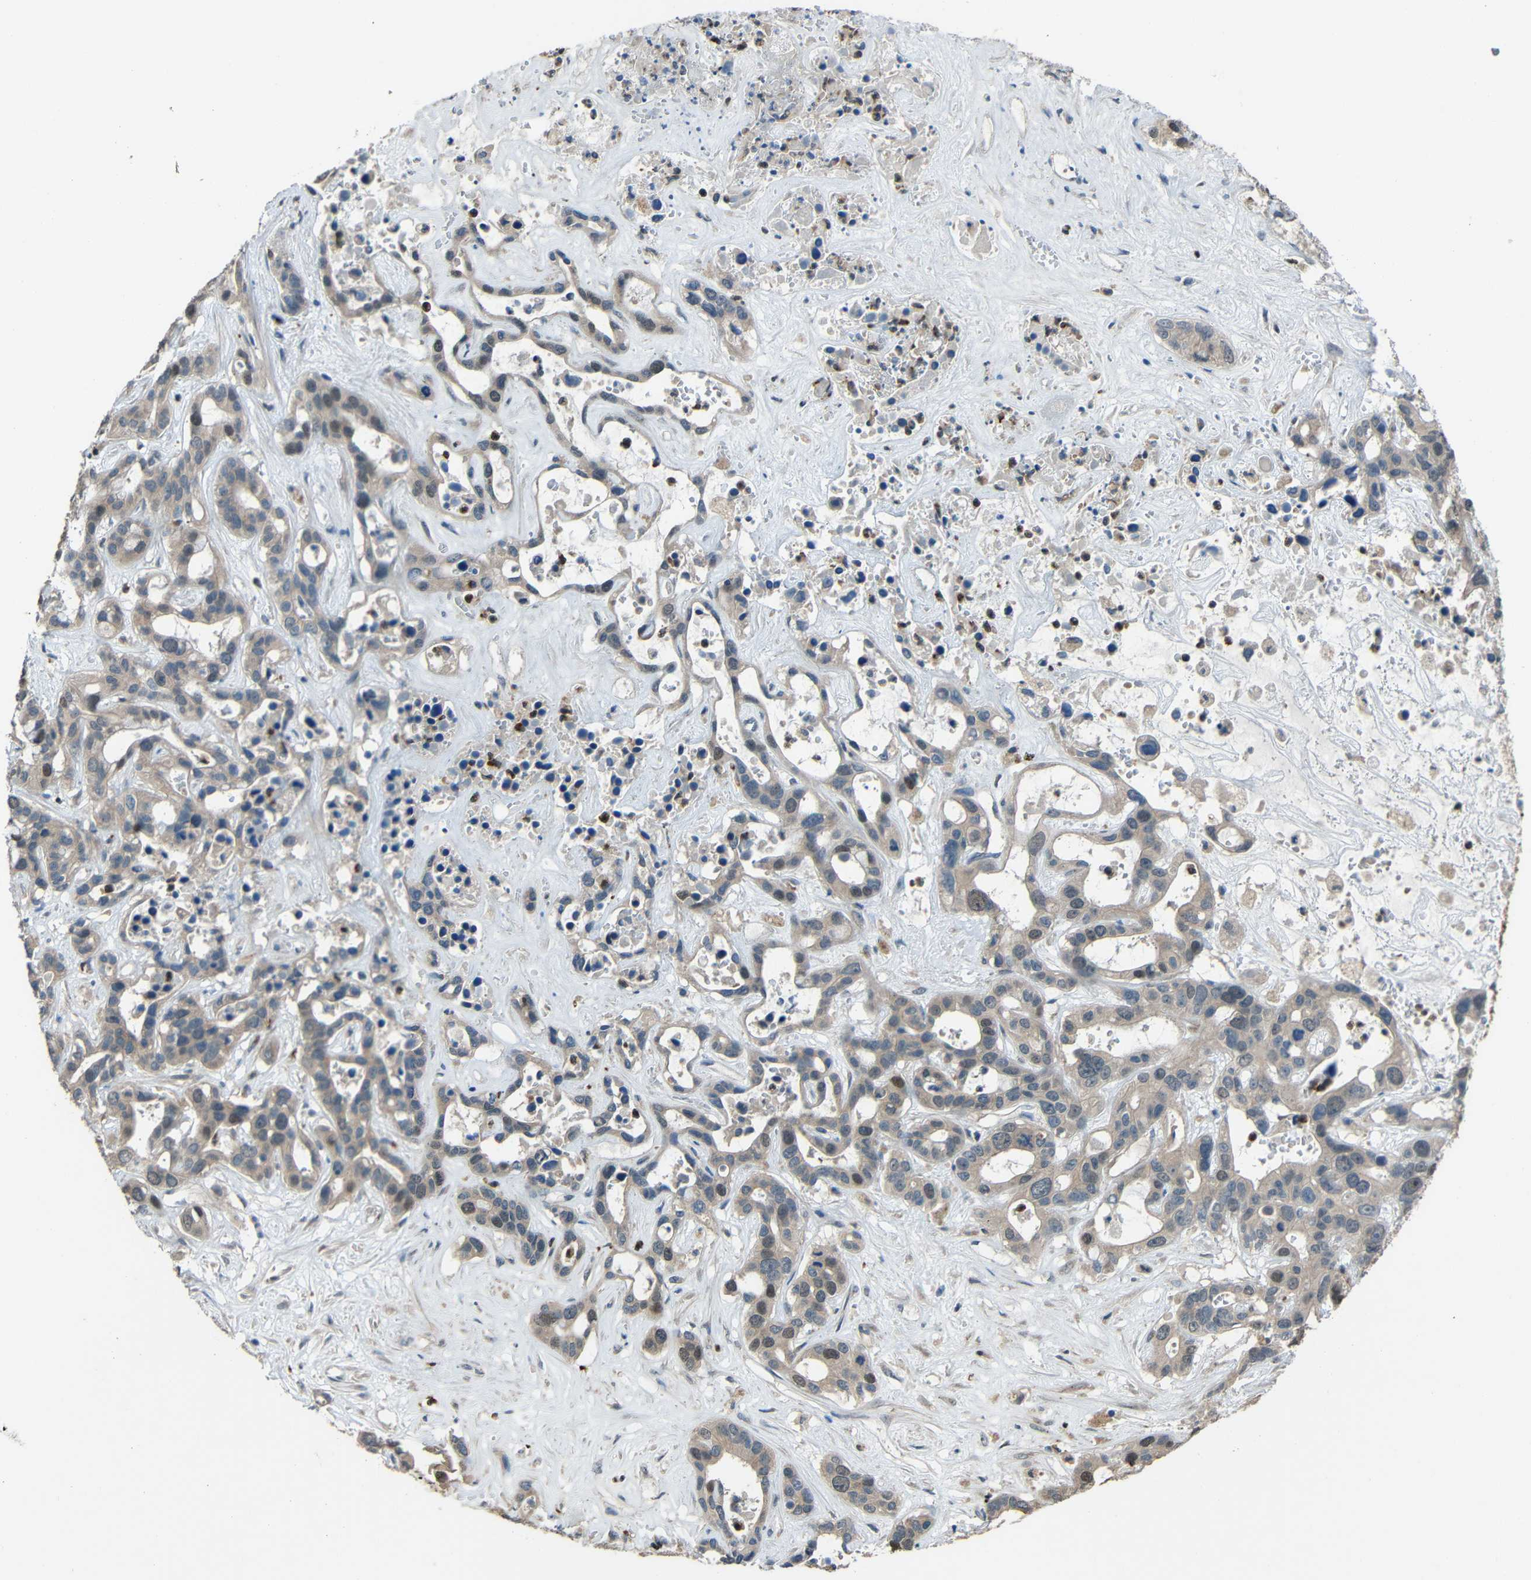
{"staining": {"intensity": "weak", "quantity": ">75%", "location": "cytoplasmic/membranous"}, "tissue": "liver cancer", "cell_type": "Tumor cells", "image_type": "cancer", "snomed": [{"axis": "morphology", "description": "Cholangiocarcinoma"}, {"axis": "topography", "description": "Liver"}], "caption": "The micrograph displays a brown stain indicating the presence of a protein in the cytoplasmic/membranous of tumor cells in cholangiocarcinoma (liver). (DAB (3,3'-diaminobenzidine) = brown stain, brightfield microscopy at high magnification).", "gene": "STBD1", "patient": {"sex": "female", "age": 65}}